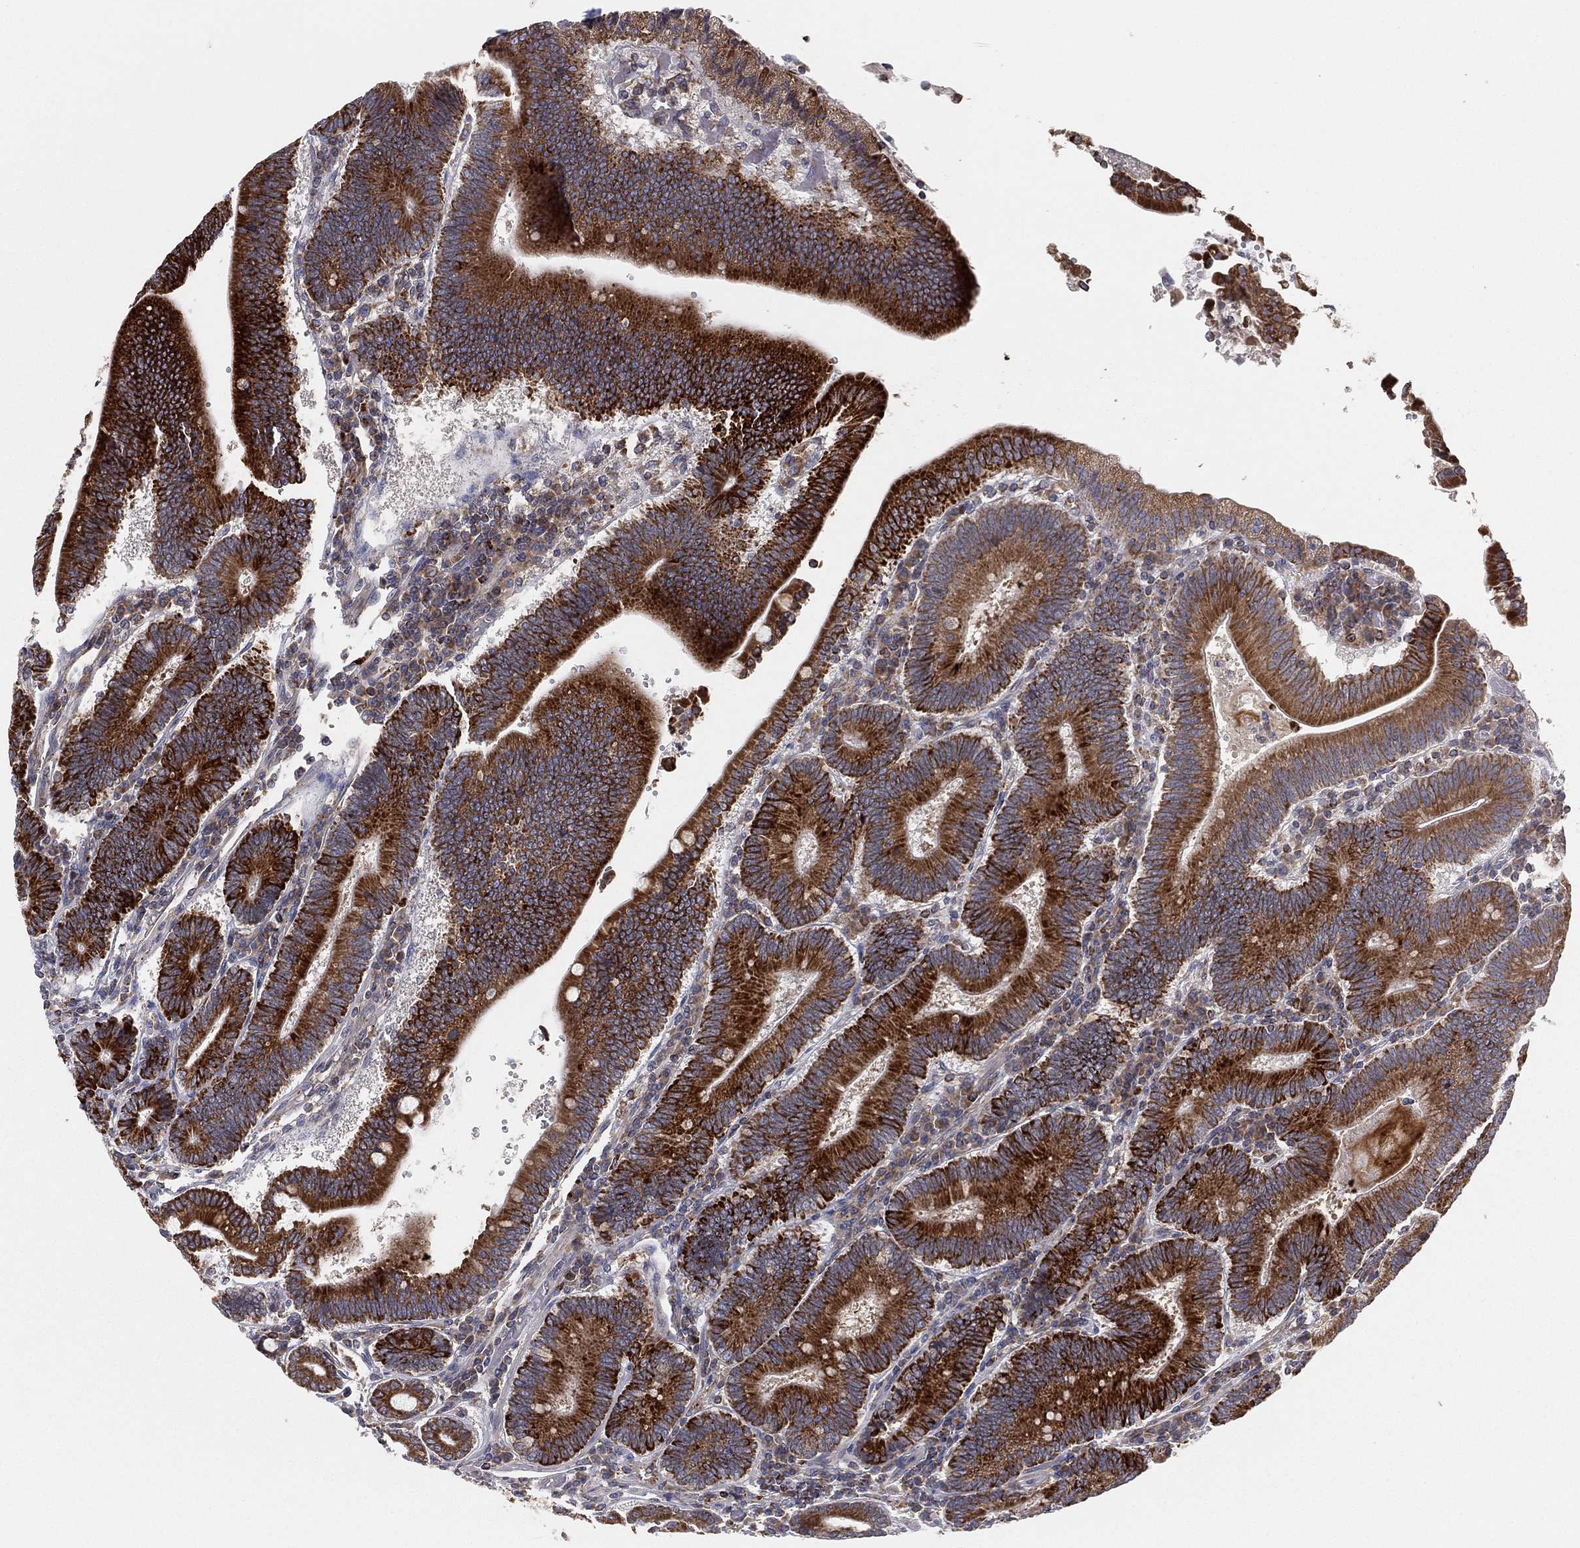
{"staining": {"intensity": "strong", "quantity": ">75%", "location": "cytoplasmic/membranous"}, "tissue": "duodenum", "cell_type": "Glandular cells", "image_type": "normal", "snomed": [{"axis": "morphology", "description": "Normal tissue, NOS"}, {"axis": "topography", "description": "Duodenum"}], "caption": "Duodenum stained for a protein (brown) shows strong cytoplasmic/membranous positive staining in about >75% of glandular cells.", "gene": "CYB5B", "patient": {"sex": "female", "age": 62}}